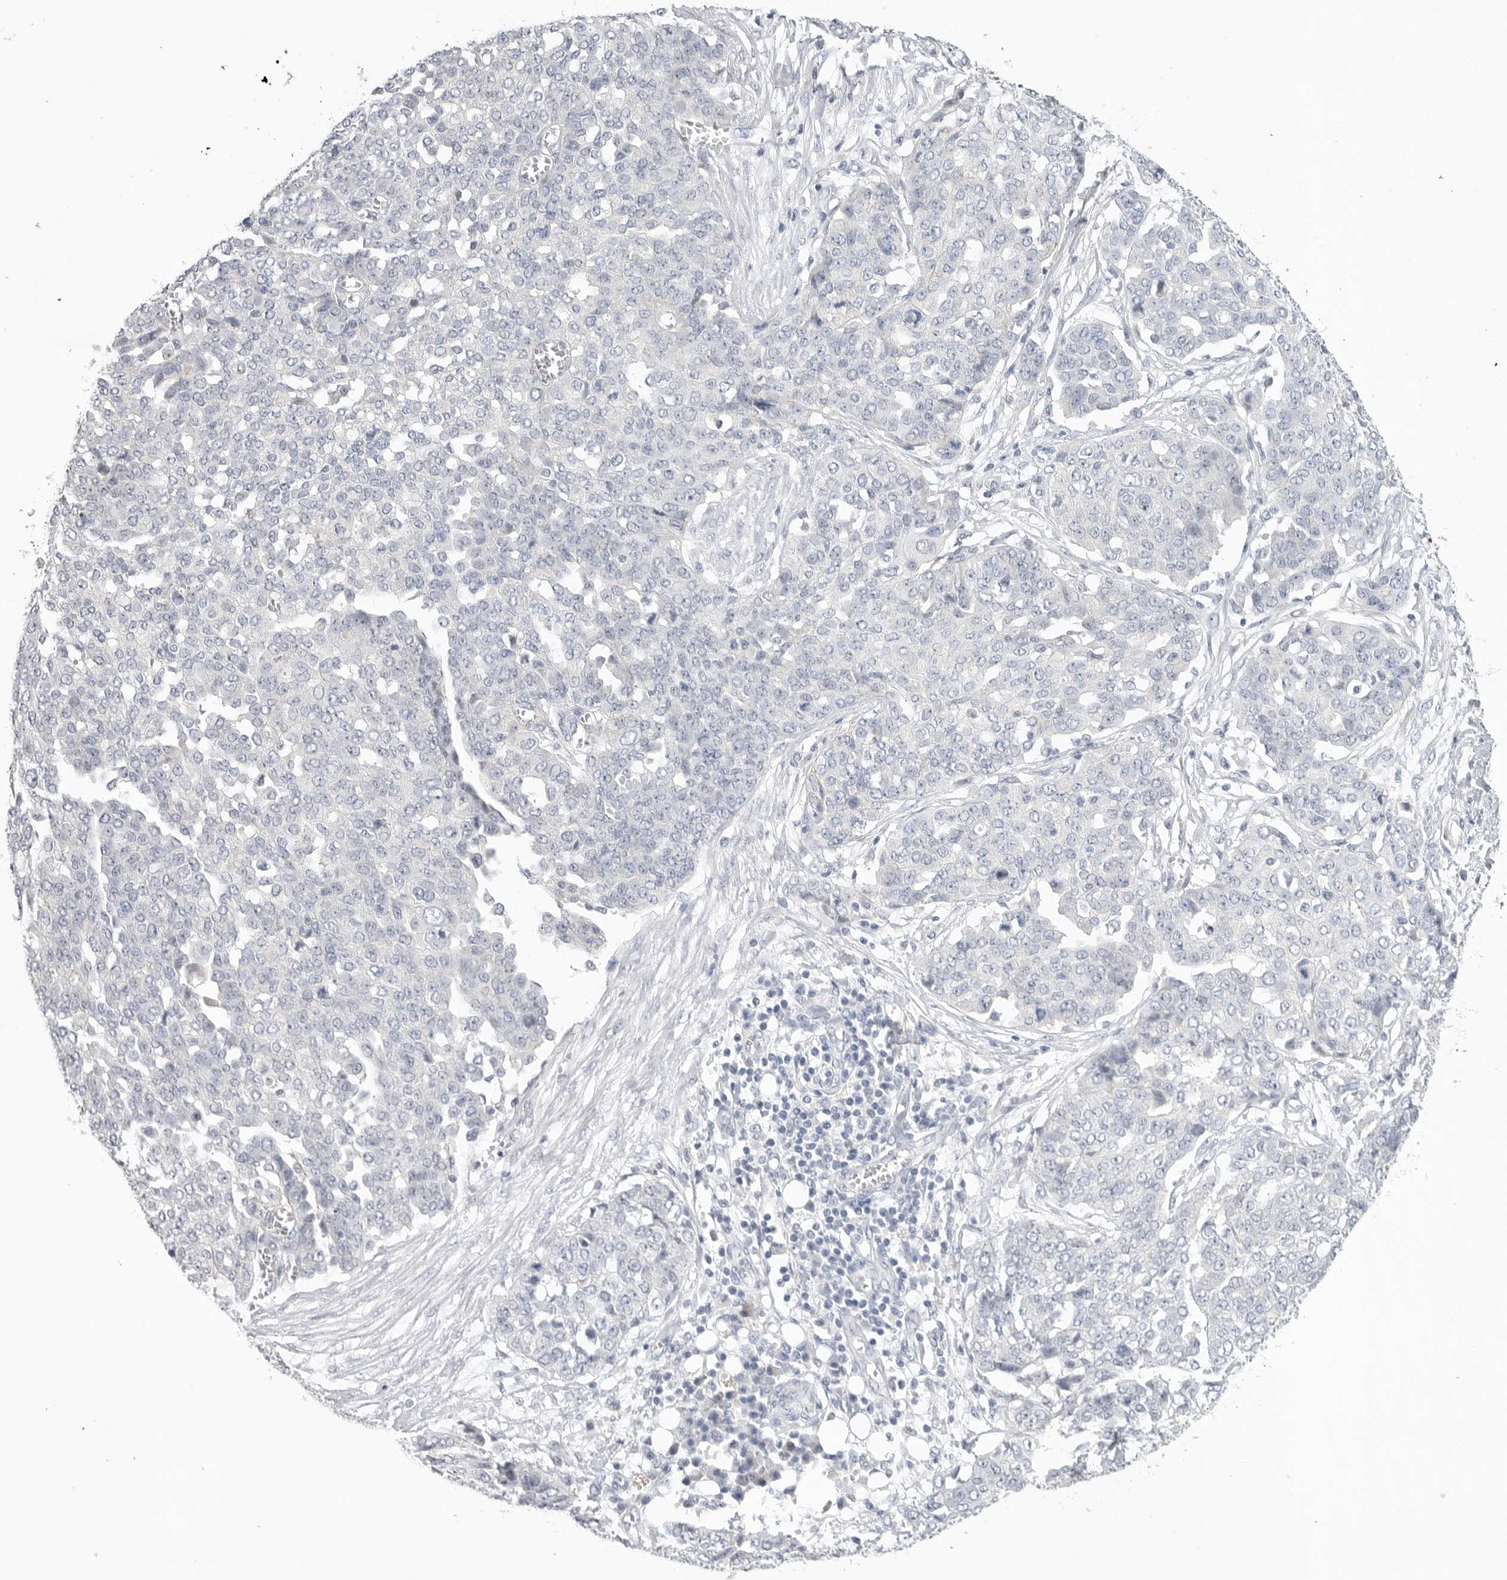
{"staining": {"intensity": "negative", "quantity": "none", "location": "none"}, "tissue": "ovarian cancer", "cell_type": "Tumor cells", "image_type": "cancer", "snomed": [{"axis": "morphology", "description": "Cystadenocarcinoma, serous, NOS"}, {"axis": "topography", "description": "Soft tissue"}, {"axis": "topography", "description": "Ovary"}], "caption": "There is no significant positivity in tumor cells of ovarian serous cystadenocarcinoma.", "gene": "FBN2", "patient": {"sex": "female", "age": 57}}